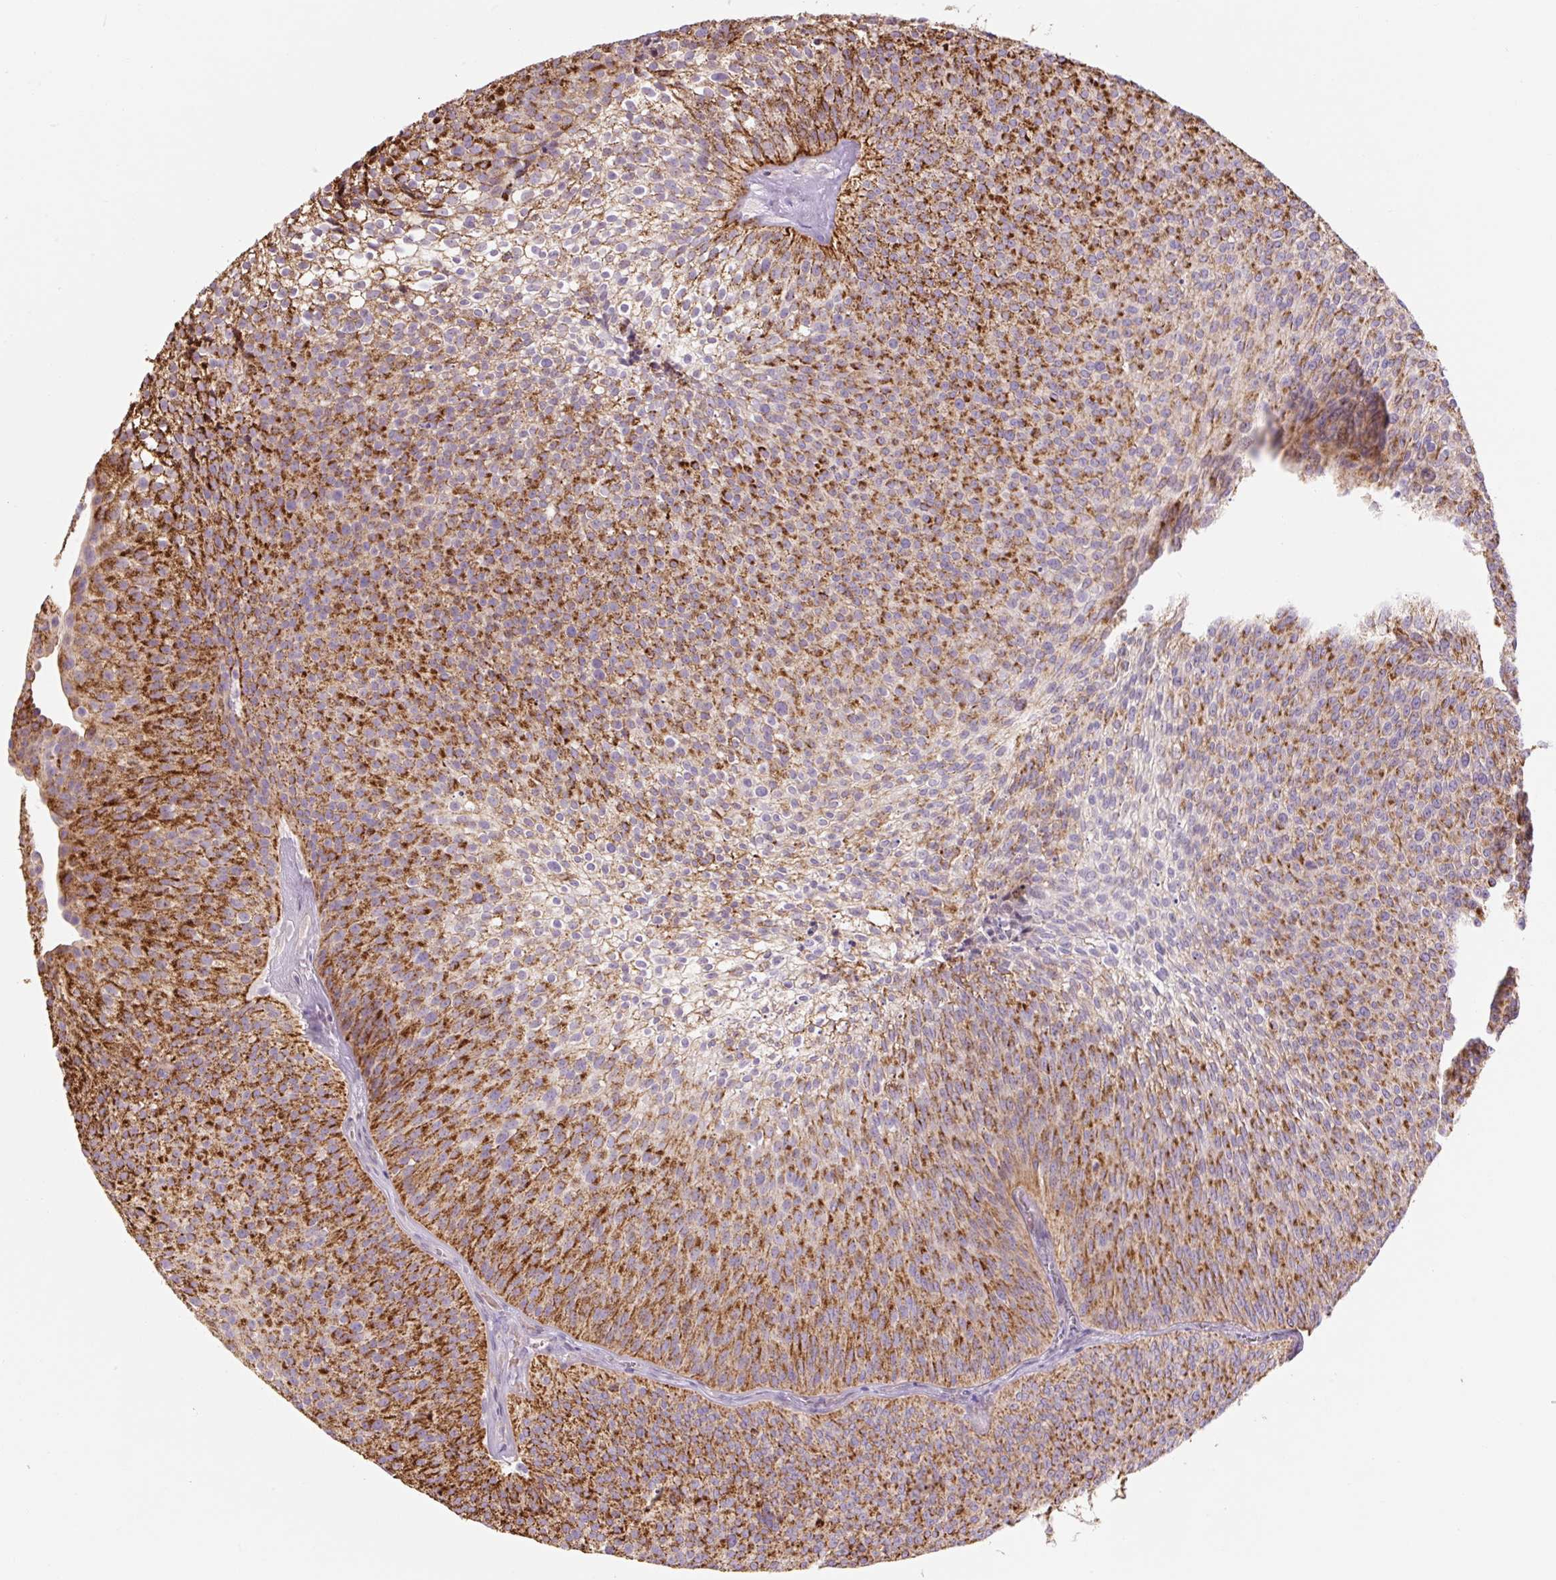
{"staining": {"intensity": "strong", "quantity": ">75%", "location": "cytoplasmic/membranous"}, "tissue": "urothelial cancer", "cell_type": "Tumor cells", "image_type": "cancer", "snomed": [{"axis": "morphology", "description": "Urothelial carcinoma, Low grade"}, {"axis": "topography", "description": "Urinary bladder"}], "caption": "The immunohistochemical stain highlights strong cytoplasmic/membranous staining in tumor cells of urothelial carcinoma (low-grade) tissue. The protein of interest is shown in brown color, while the nuclei are stained blue.", "gene": "ZNF552", "patient": {"sex": "male", "age": 91}}